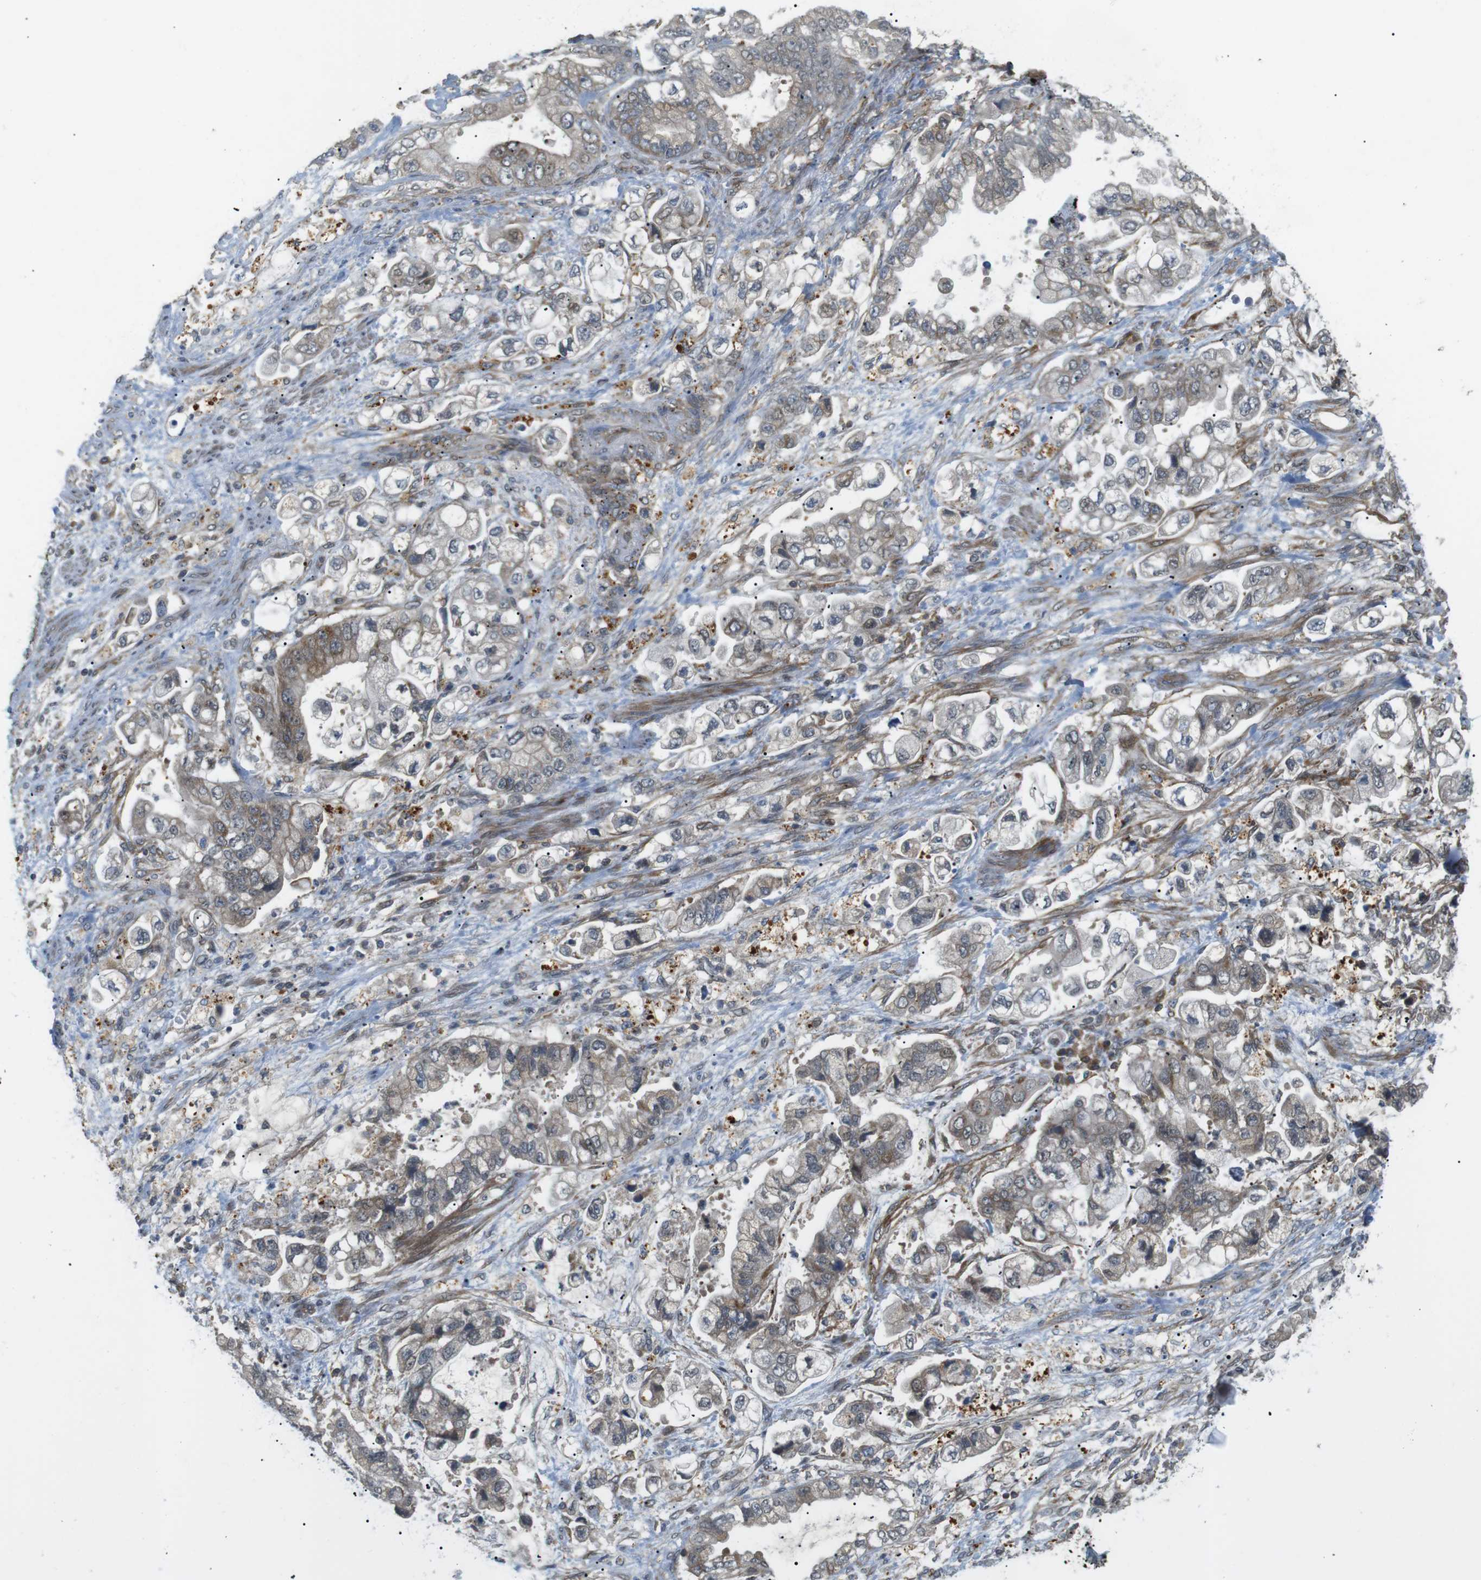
{"staining": {"intensity": "weak", "quantity": "<25%", "location": "cytoplasmic/membranous"}, "tissue": "stomach cancer", "cell_type": "Tumor cells", "image_type": "cancer", "snomed": [{"axis": "morphology", "description": "Normal tissue, NOS"}, {"axis": "morphology", "description": "Adenocarcinoma, NOS"}, {"axis": "topography", "description": "Stomach"}], "caption": "IHC of human stomach cancer demonstrates no staining in tumor cells.", "gene": "KANK2", "patient": {"sex": "male", "age": 62}}